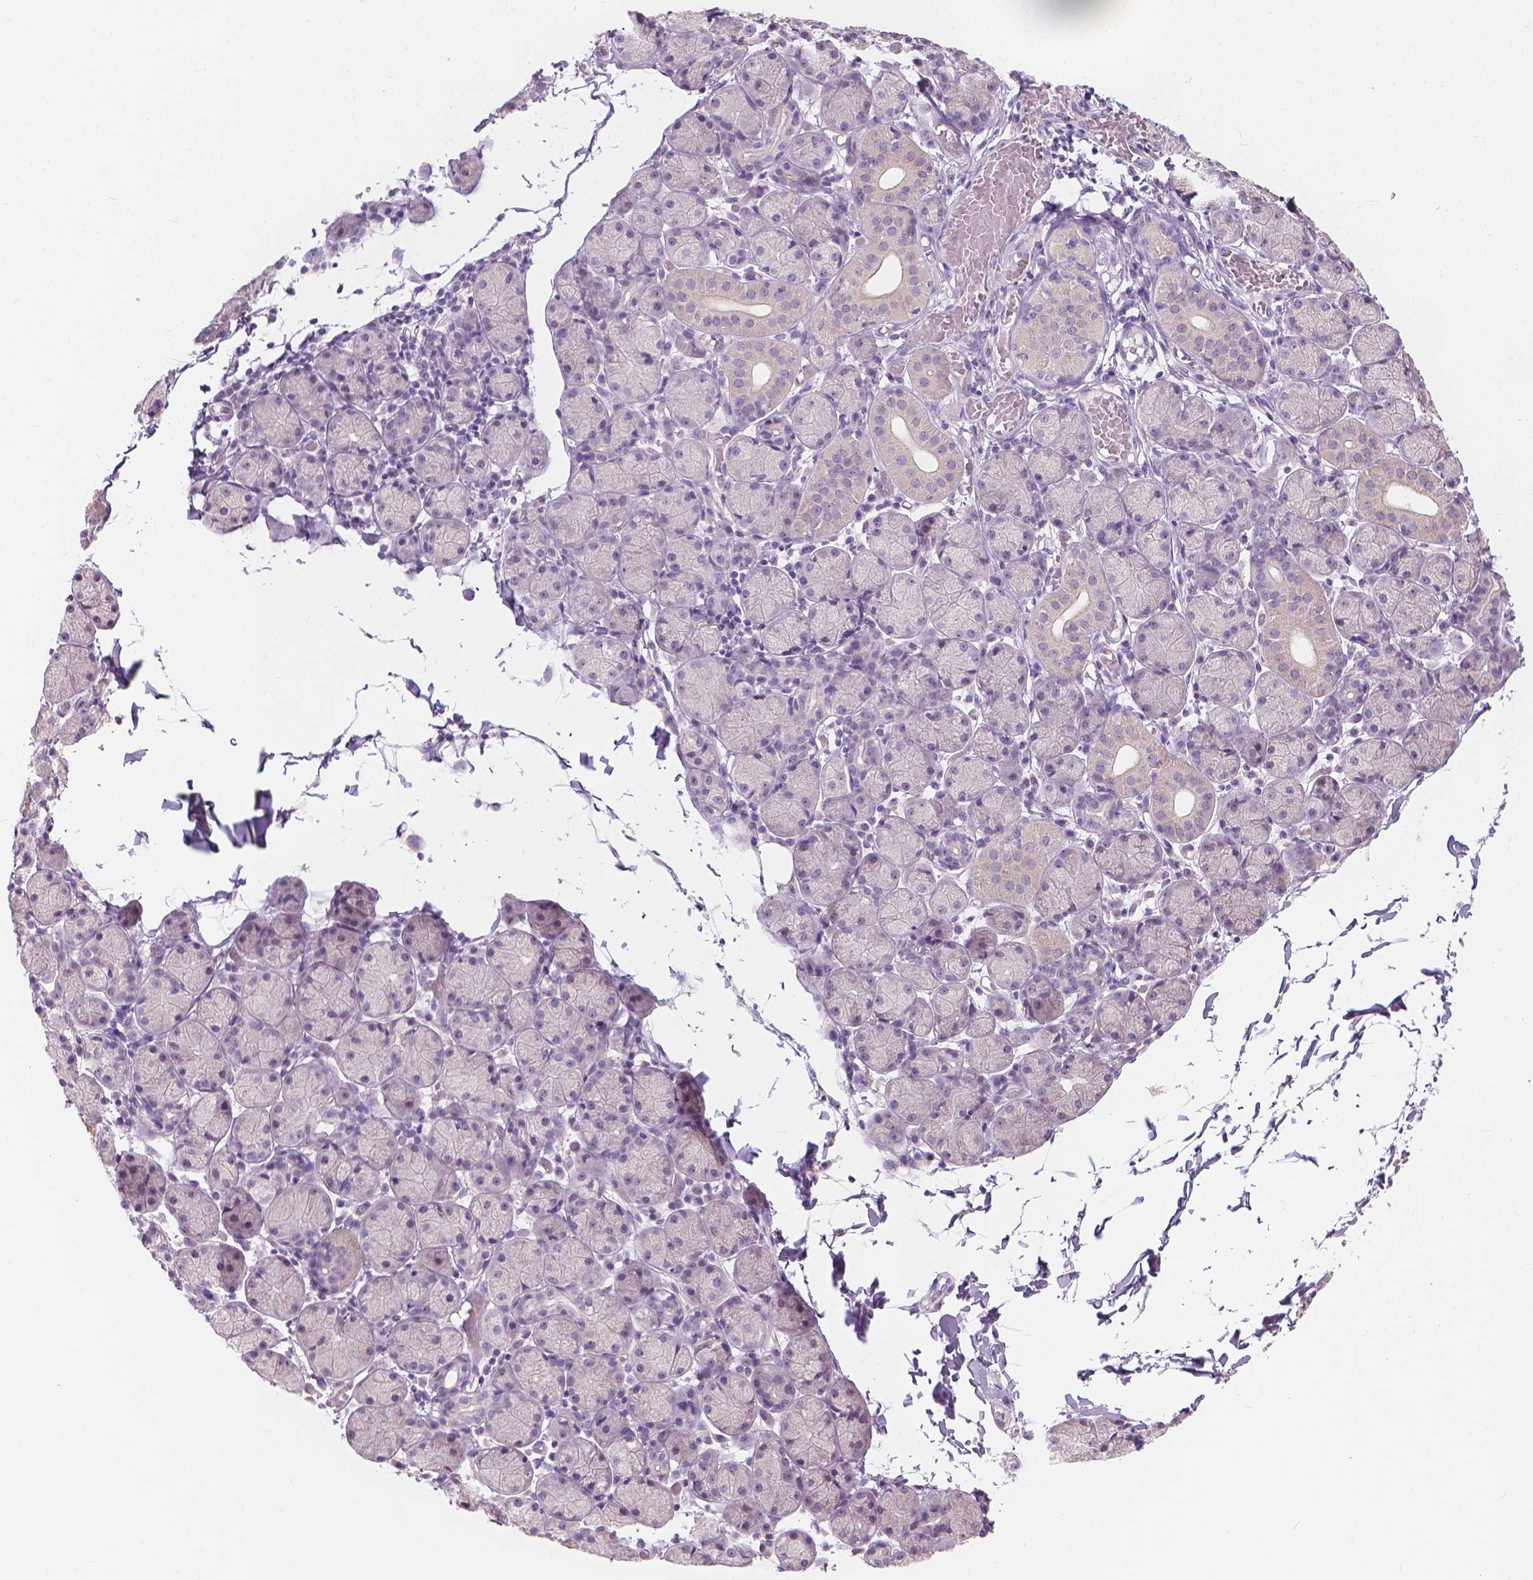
{"staining": {"intensity": "moderate", "quantity": "<25%", "location": "cytoplasmic/membranous"}, "tissue": "salivary gland", "cell_type": "Glandular cells", "image_type": "normal", "snomed": [{"axis": "morphology", "description": "Normal tissue, NOS"}, {"axis": "topography", "description": "Salivary gland"}], "caption": "Immunohistochemical staining of unremarkable salivary gland demonstrates moderate cytoplasmic/membranous protein staining in about <25% of glandular cells.", "gene": "GPRC5A", "patient": {"sex": "female", "age": 24}}